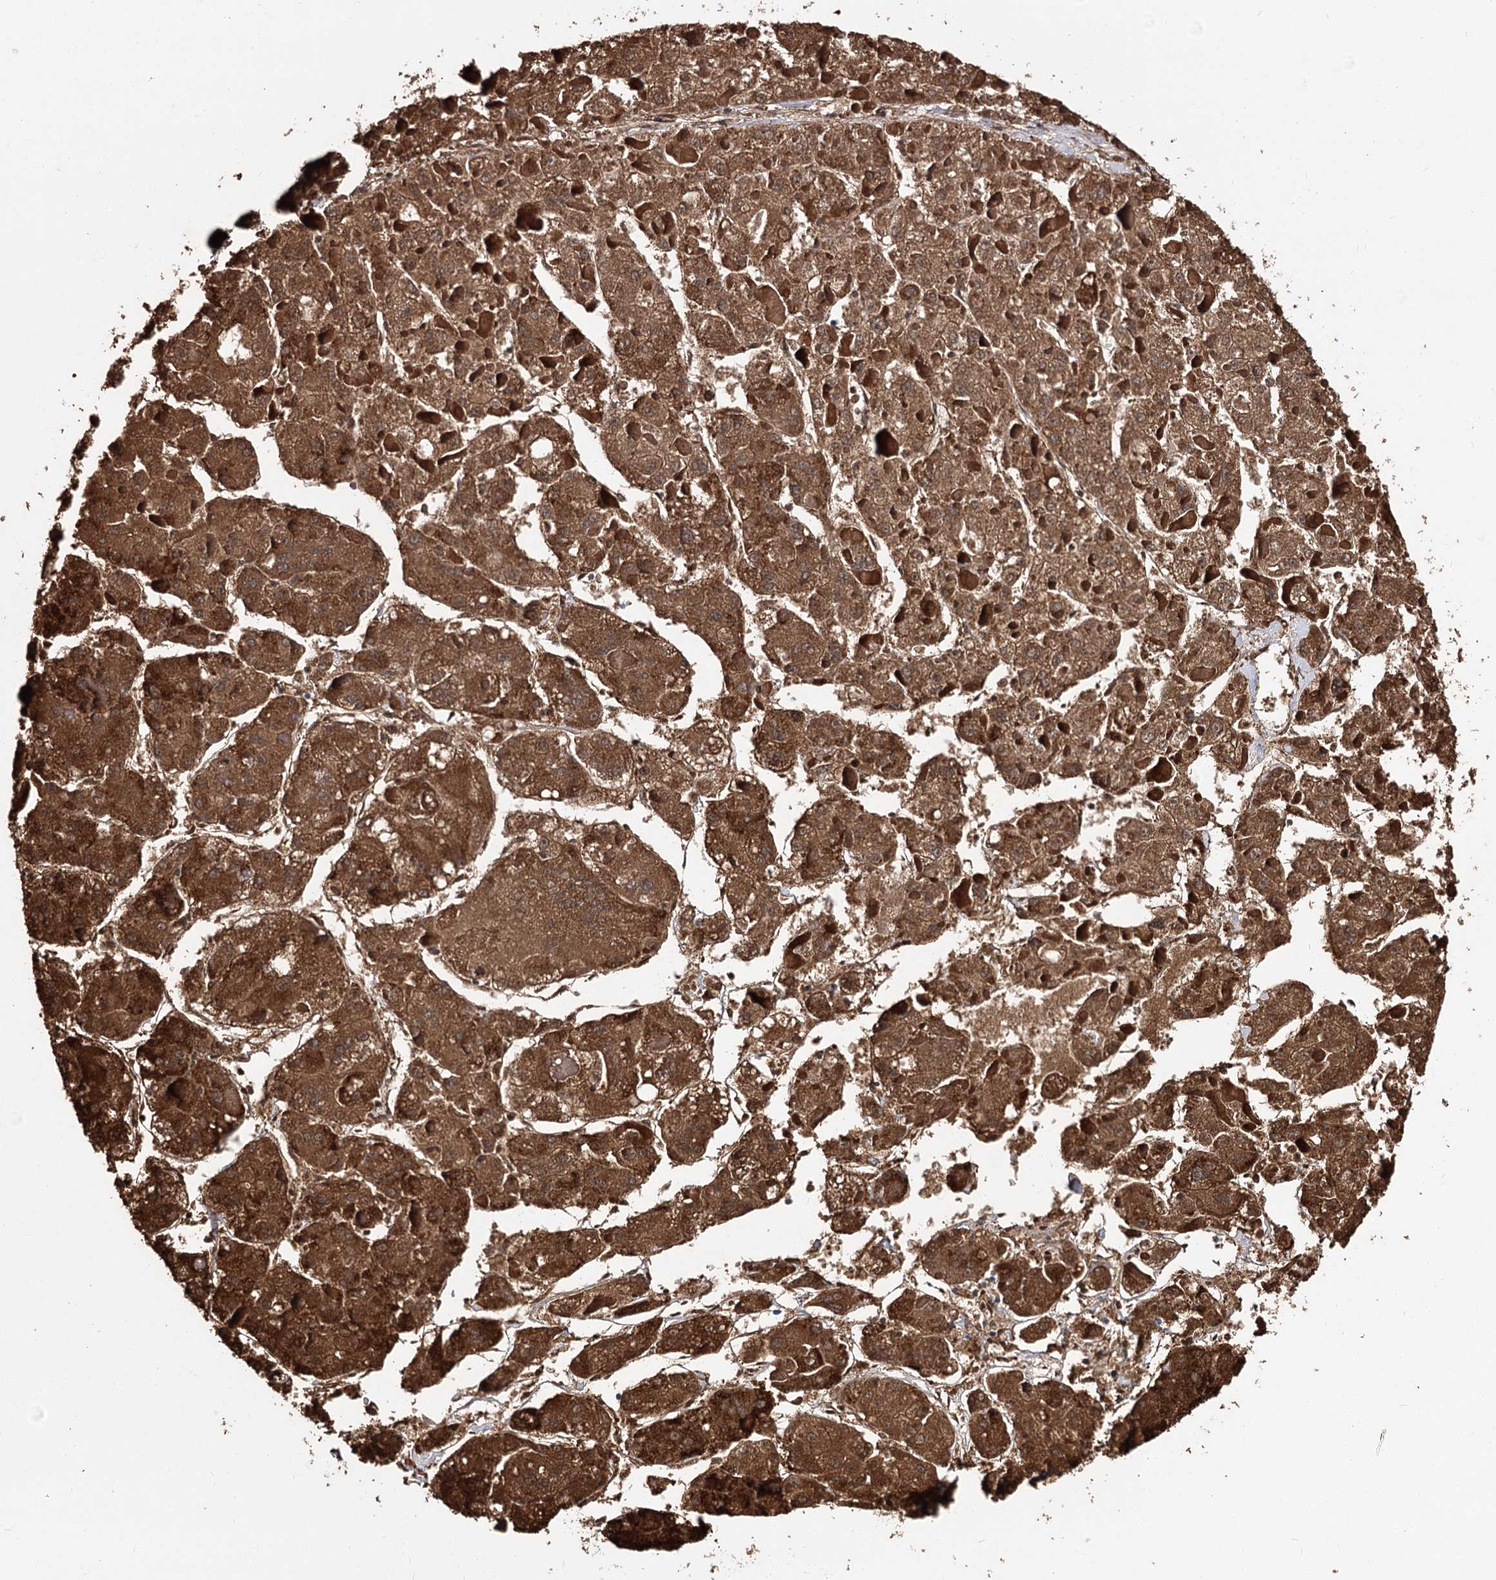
{"staining": {"intensity": "strong", "quantity": ">75%", "location": "cytoplasmic/membranous"}, "tissue": "liver cancer", "cell_type": "Tumor cells", "image_type": "cancer", "snomed": [{"axis": "morphology", "description": "Carcinoma, Hepatocellular, NOS"}, {"axis": "topography", "description": "Liver"}], "caption": "Brown immunohistochemical staining in liver cancer (hepatocellular carcinoma) reveals strong cytoplasmic/membranous positivity in about >75% of tumor cells. Immunohistochemistry (ihc) stains the protein in brown and the nuclei are stained blue.", "gene": "TMEM201", "patient": {"sex": "female", "age": 73}}